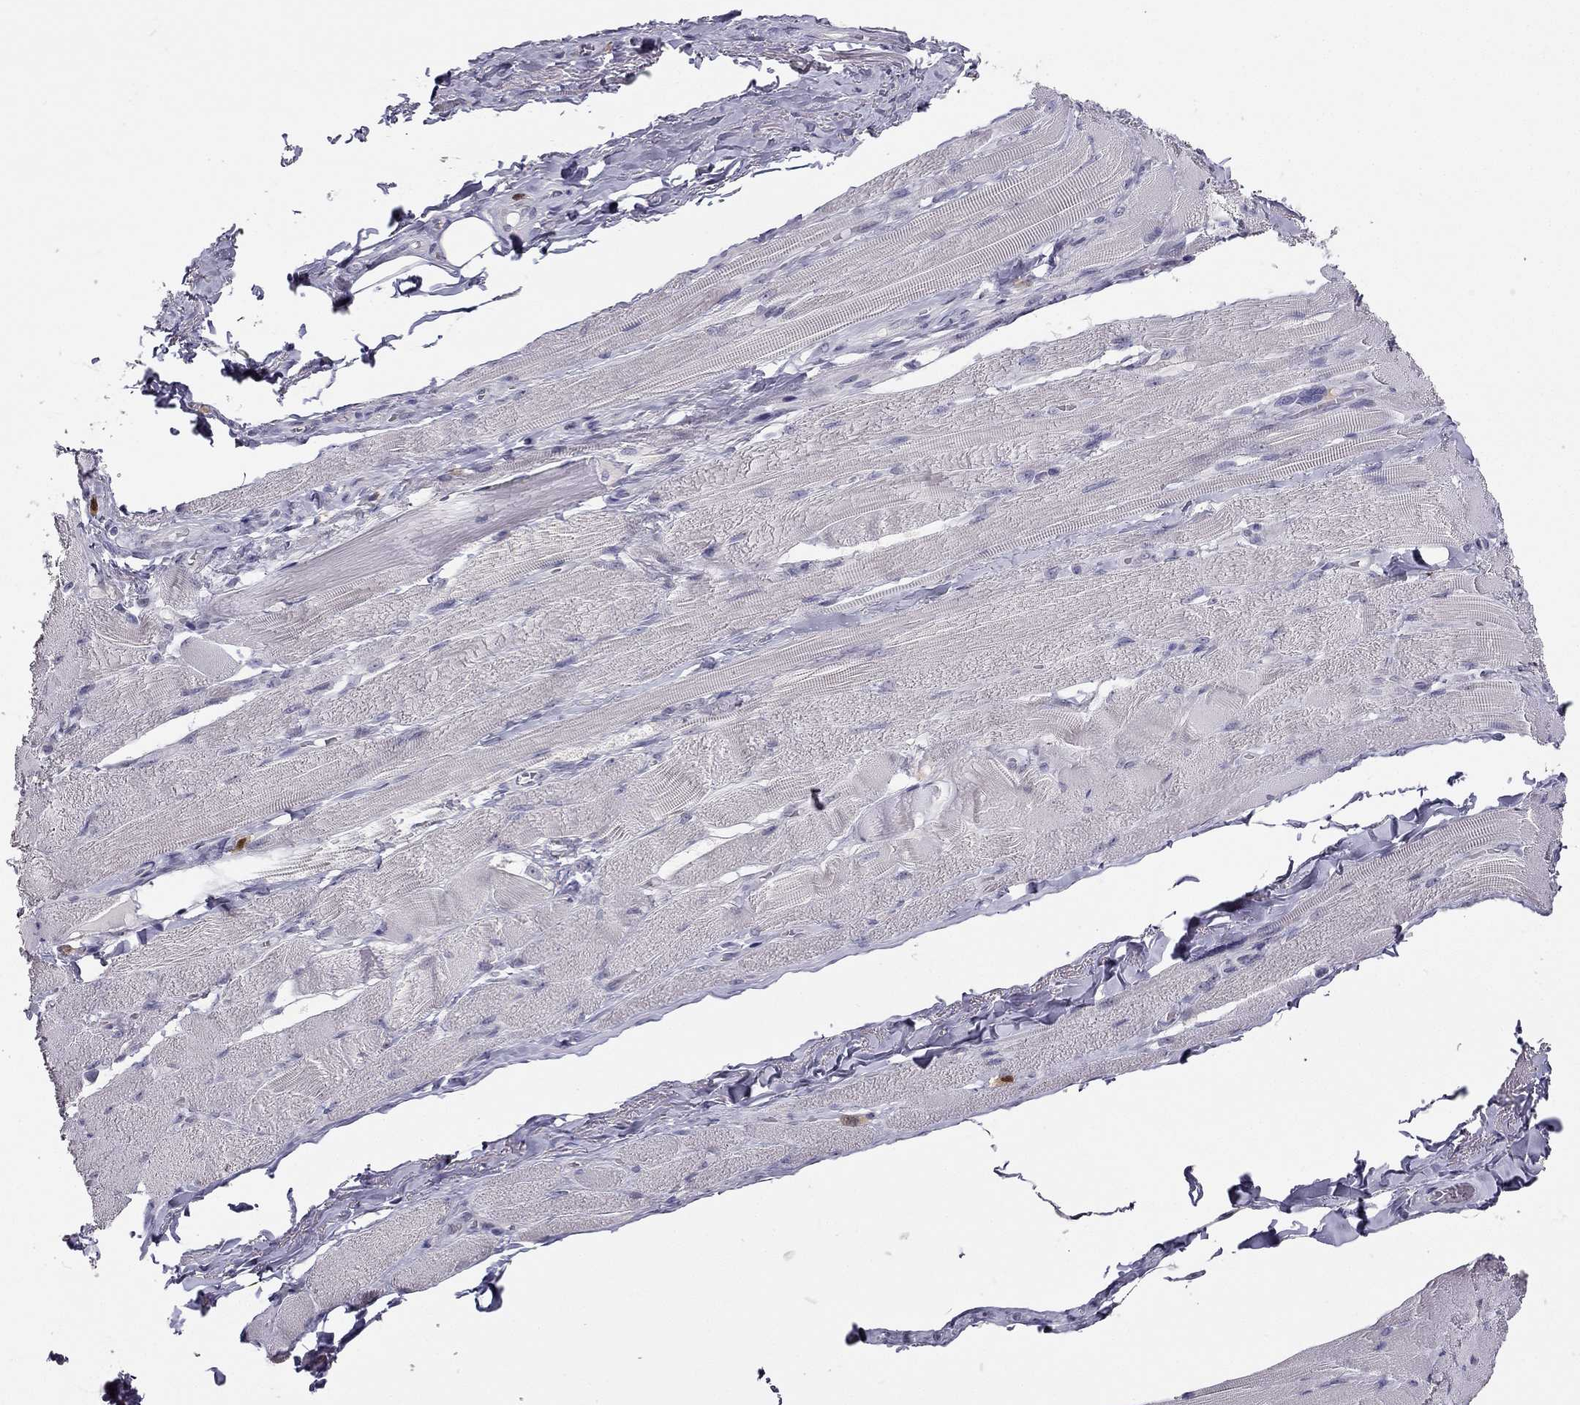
{"staining": {"intensity": "negative", "quantity": "none", "location": "none"}, "tissue": "skeletal muscle", "cell_type": "Myocytes", "image_type": "normal", "snomed": [{"axis": "morphology", "description": "Normal tissue, NOS"}, {"axis": "topography", "description": "Skeletal muscle"}, {"axis": "topography", "description": "Anal"}, {"axis": "topography", "description": "Peripheral nerve tissue"}], "caption": "This is an IHC histopathology image of benign skeletal muscle. There is no expression in myocytes.", "gene": "CALB2", "patient": {"sex": "male", "age": 53}}